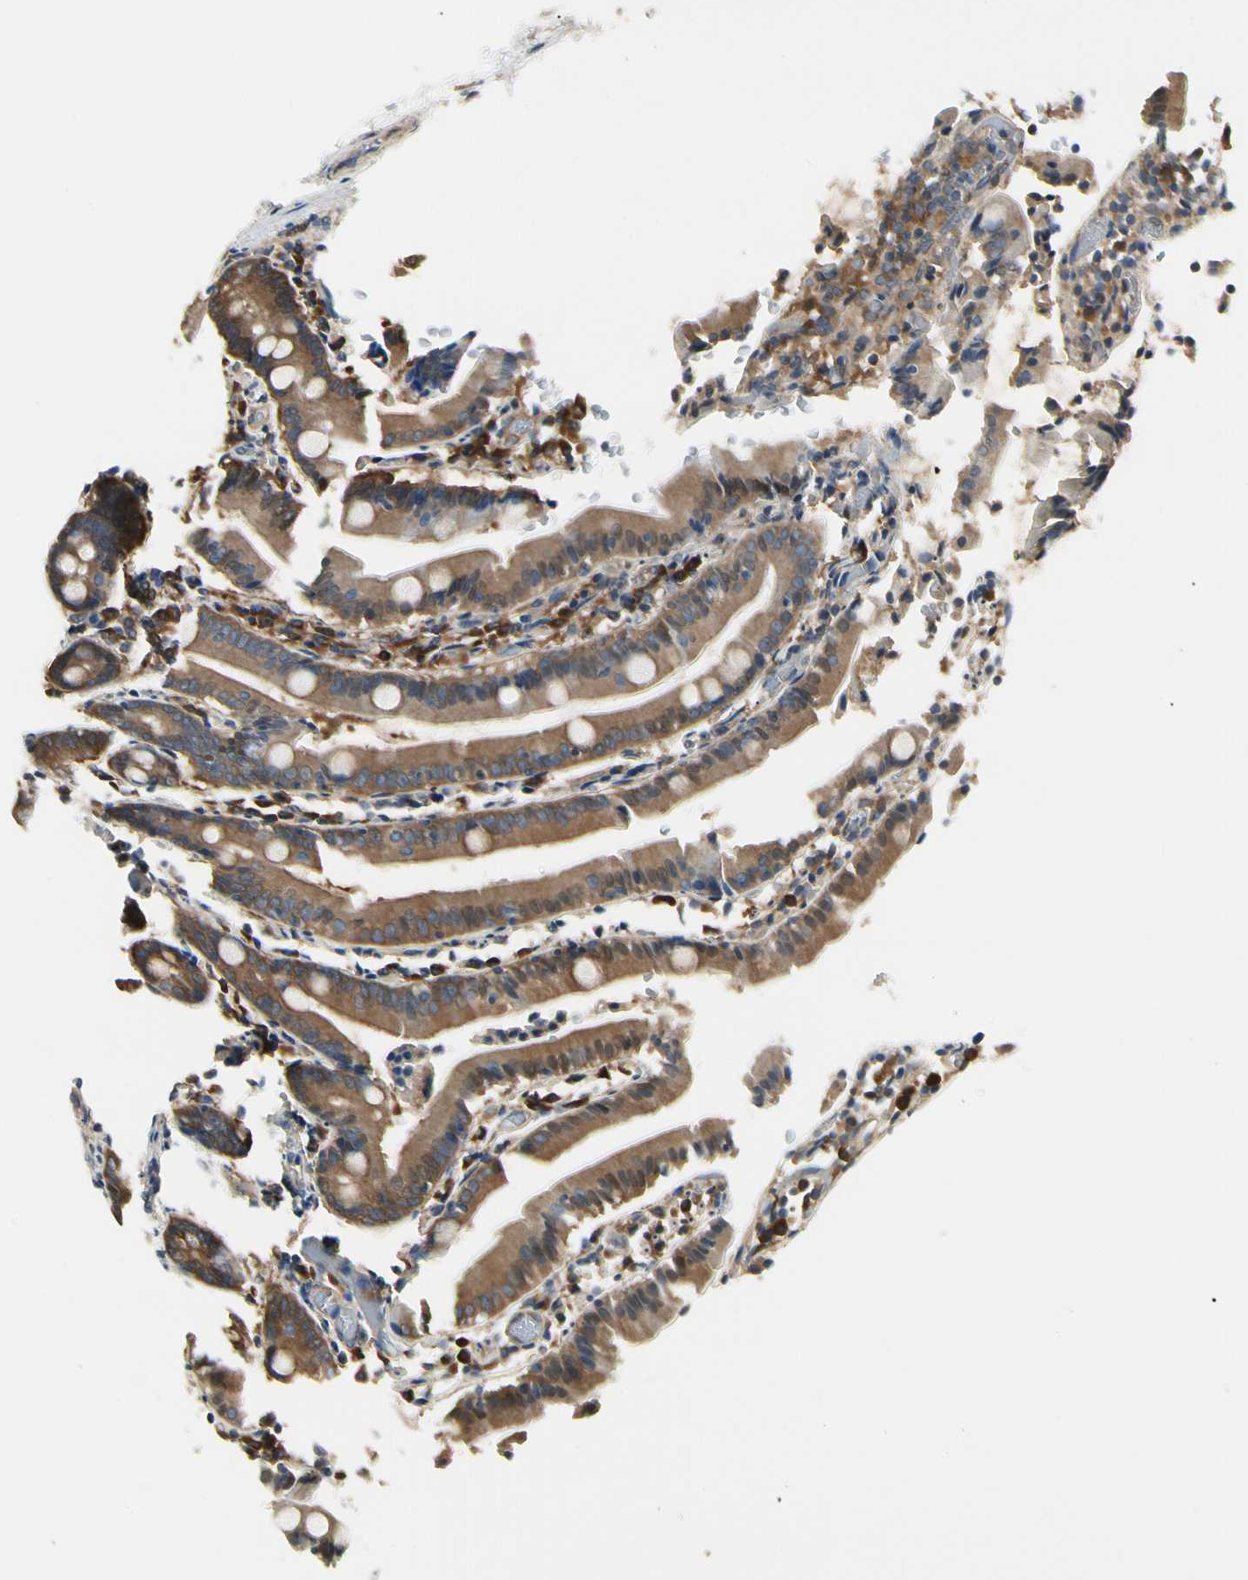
{"staining": {"intensity": "strong", "quantity": "25%-75%", "location": "cytoplasmic/membranous"}, "tissue": "duodenum", "cell_type": "Glandular cells", "image_type": "normal", "snomed": [{"axis": "morphology", "description": "Normal tissue, NOS"}, {"axis": "topography", "description": "Duodenum"}], "caption": "Immunohistochemistry (IHC) of benign duodenum reveals high levels of strong cytoplasmic/membranous expression in about 25%-75% of glandular cells. The staining is performed using DAB (3,3'-diaminobenzidine) brown chromogen to label protein expression. The nuclei are counter-stained blue using hematoxylin.", "gene": "NME1", "patient": {"sex": "female", "age": 53}}